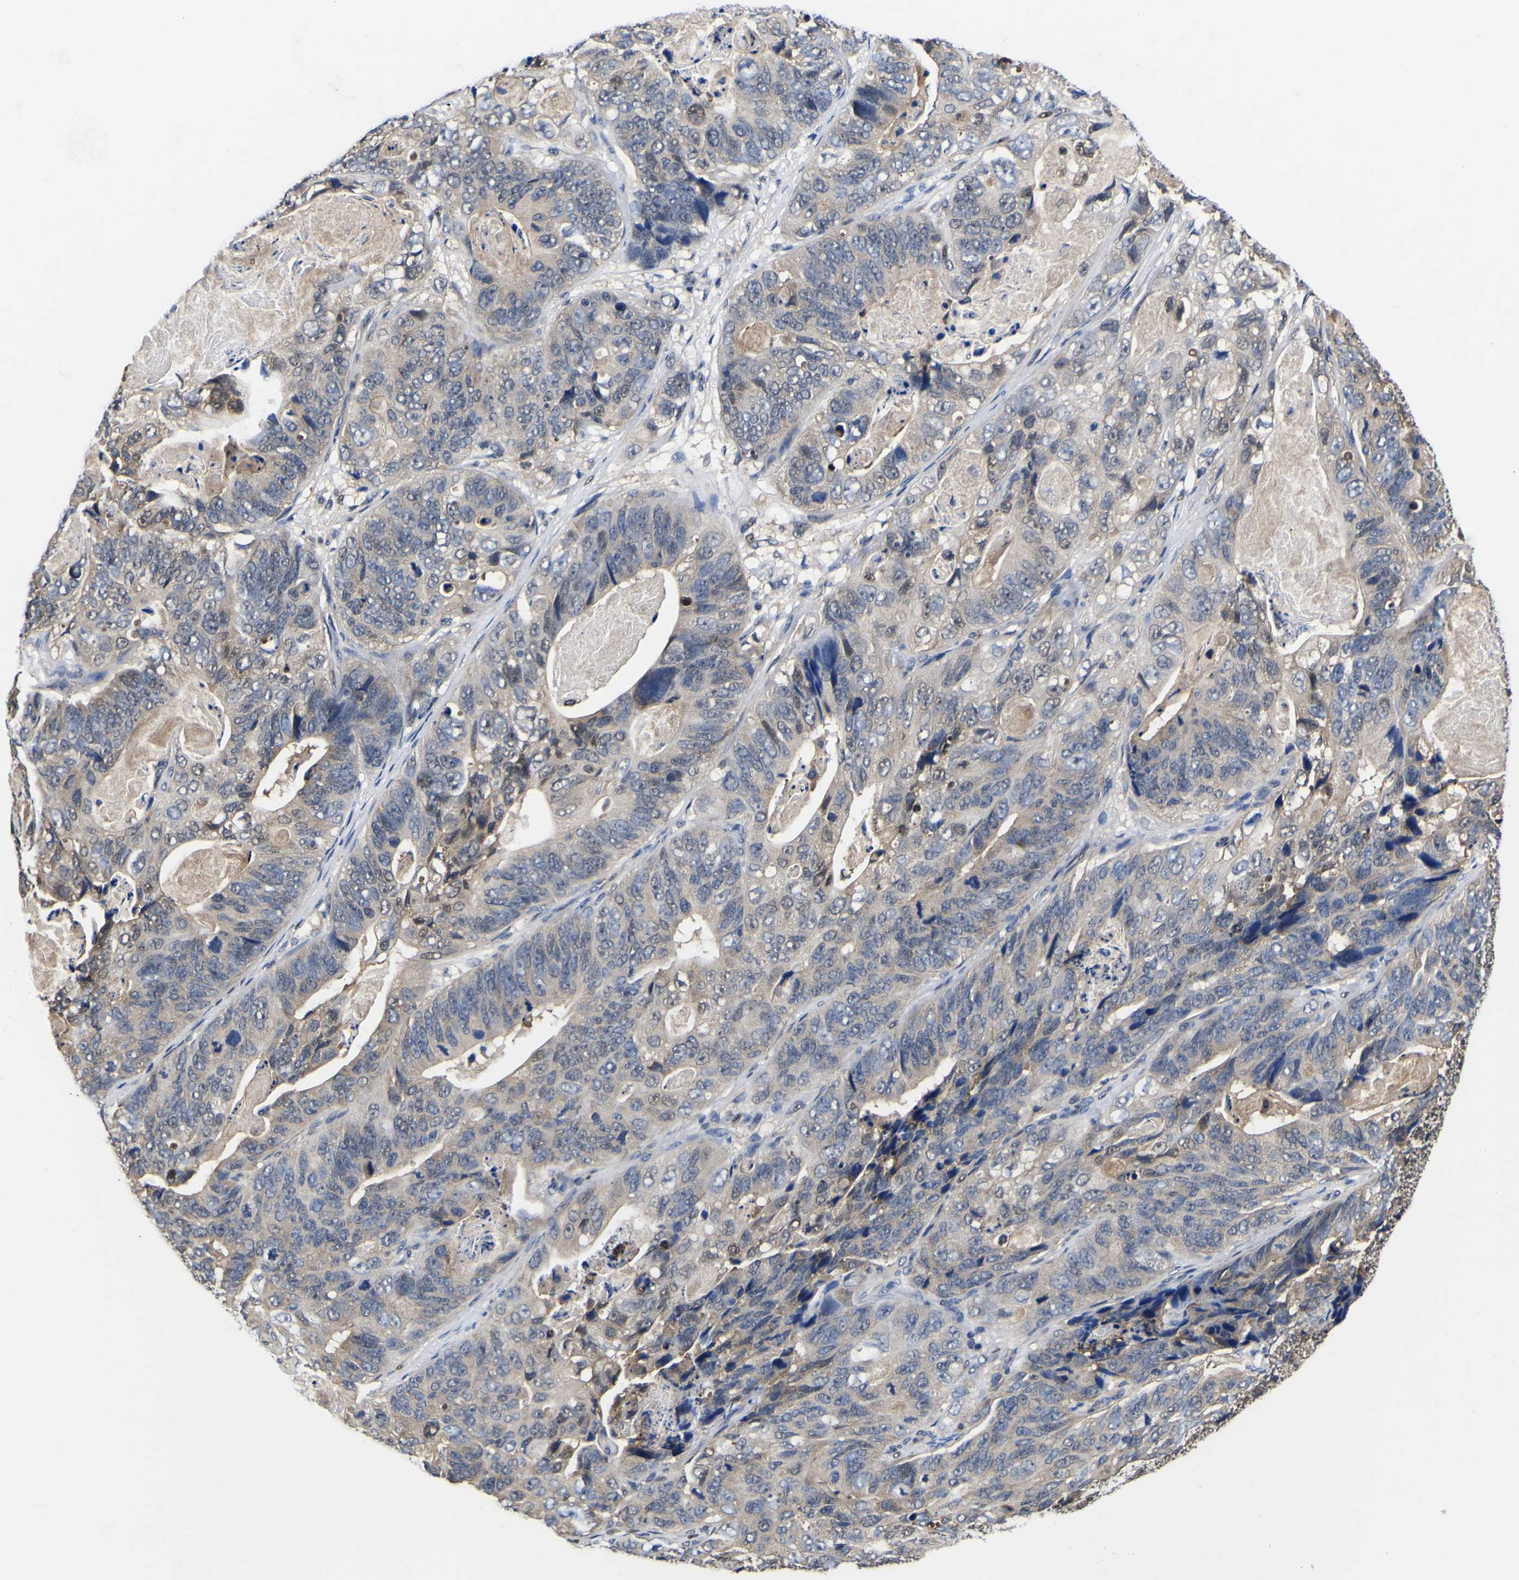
{"staining": {"intensity": "weak", "quantity": "<25%", "location": "nuclear"}, "tissue": "stomach cancer", "cell_type": "Tumor cells", "image_type": "cancer", "snomed": [{"axis": "morphology", "description": "Adenocarcinoma, NOS"}, {"axis": "topography", "description": "Stomach"}], "caption": "A photomicrograph of human stomach adenocarcinoma is negative for staining in tumor cells. (DAB IHC, high magnification).", "gene": "FAM110B", "patient": {"sex": "female", "age": 89}}